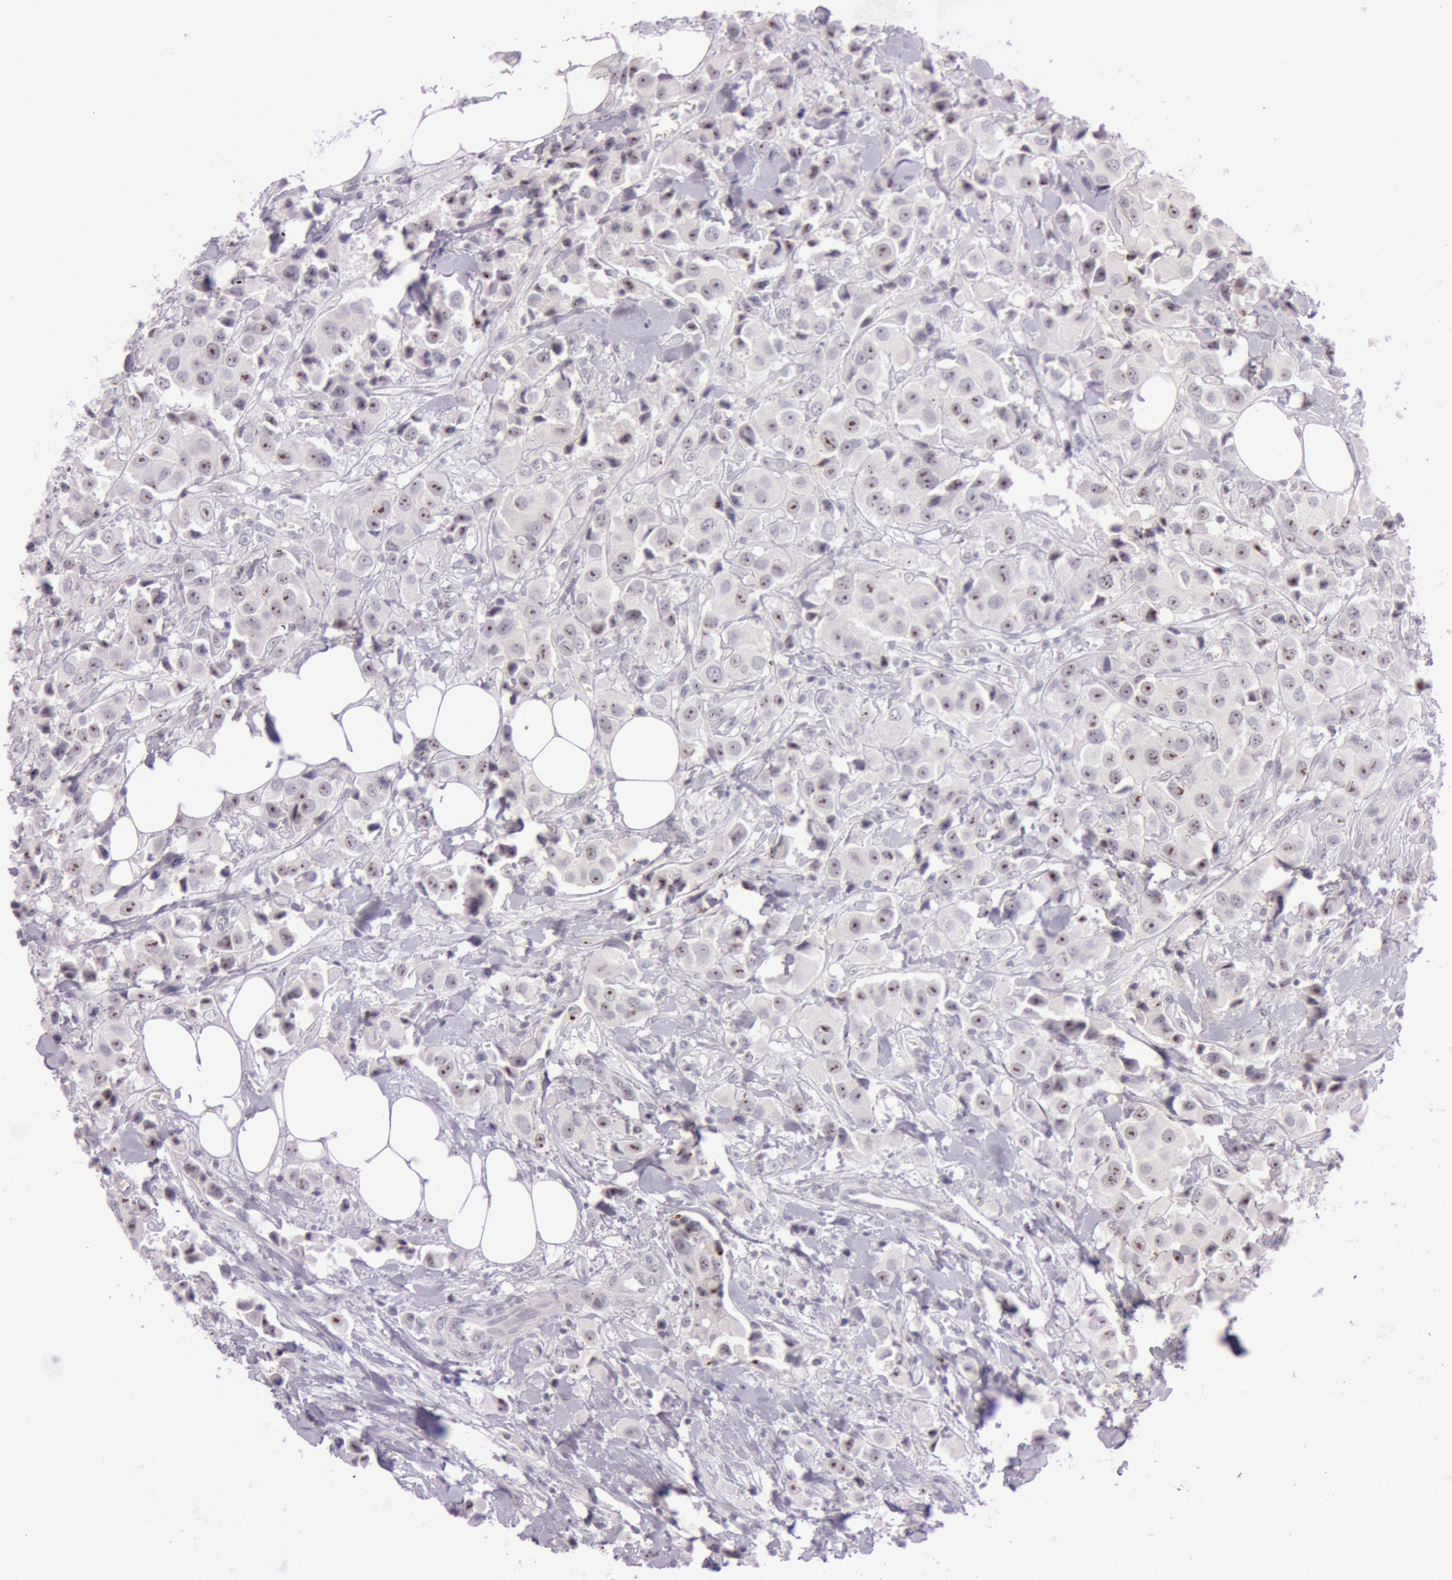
{"staining": {"intensity": "moderate", "quantity": ">75%", "location": "nuclear"}, "tissue": "breast cancer", "cell_type": "Tumor cells", "image_type": "cancer", "snomed": [{"axis": "morphology", "description": "Duct carcinoma"}, {"axis": "topography", "description": "Breast"}], "caption": "Human breast cancer (intraductal carcinoma) stained for a protein (brown) reveals moderate nuclear positive expression in approximately >75% of tumor cells.", "gene": "FBL", "patient": {"sex": "female", "age": 58}}